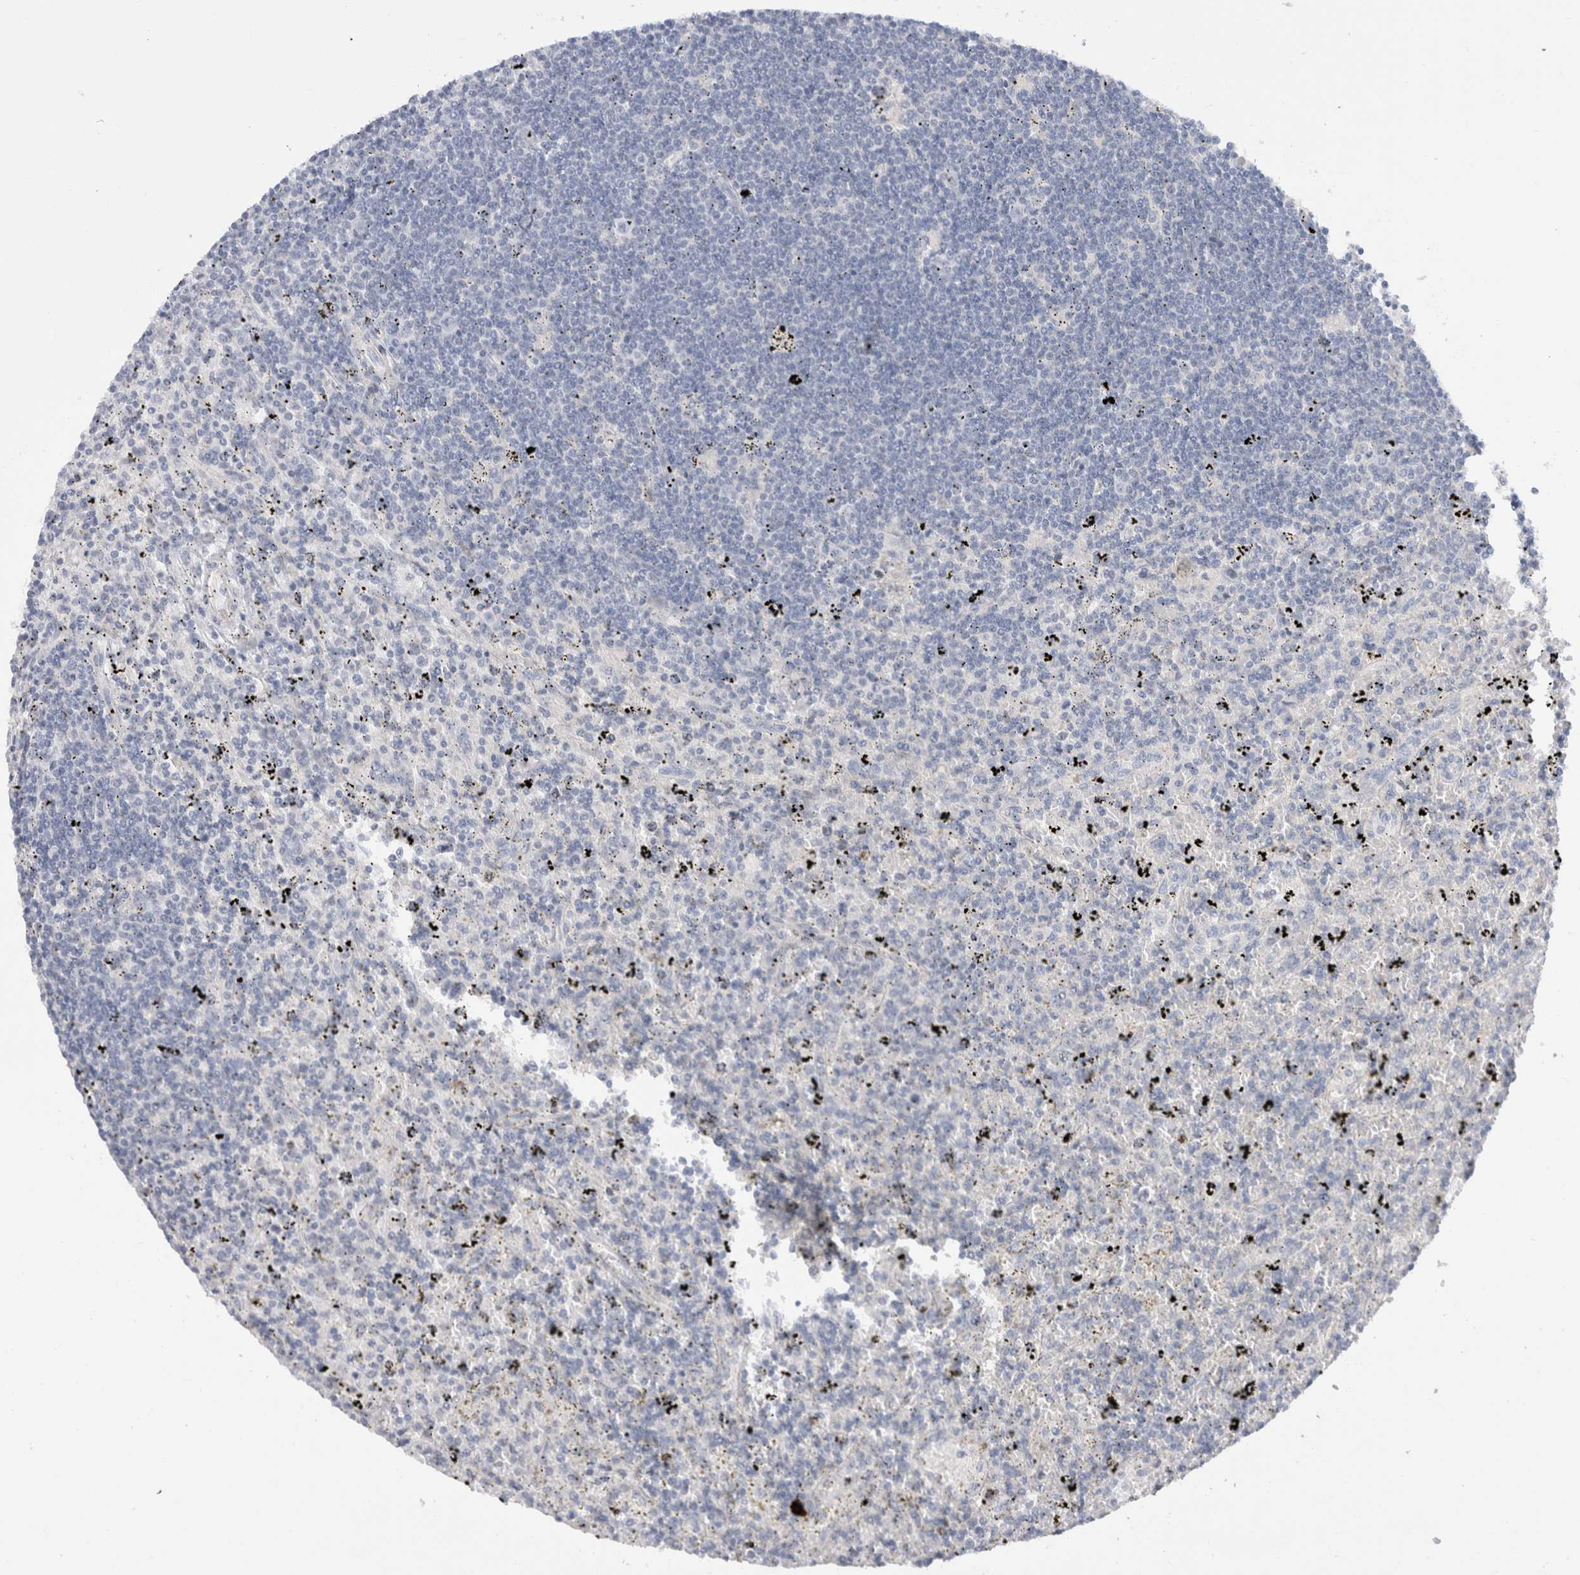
{"staining": {"intensity": "negative", "quantity": "none", "location": "none"}, "tissue": "lymphoma", "cell_type": "Tumor cells", "image_type": "cancer", "snomed": [{"axis": "morphology", "description": "Malignant lymphoma, non-Hodgkin's type, Low grade"}, {"axis": "topography", "description": "Spleen"}], "caption": "Tumor cells are negative for protein expression in human lymphoma.", "gene": "SPINK2", "patient": {"sex": "male", "age": 76}}